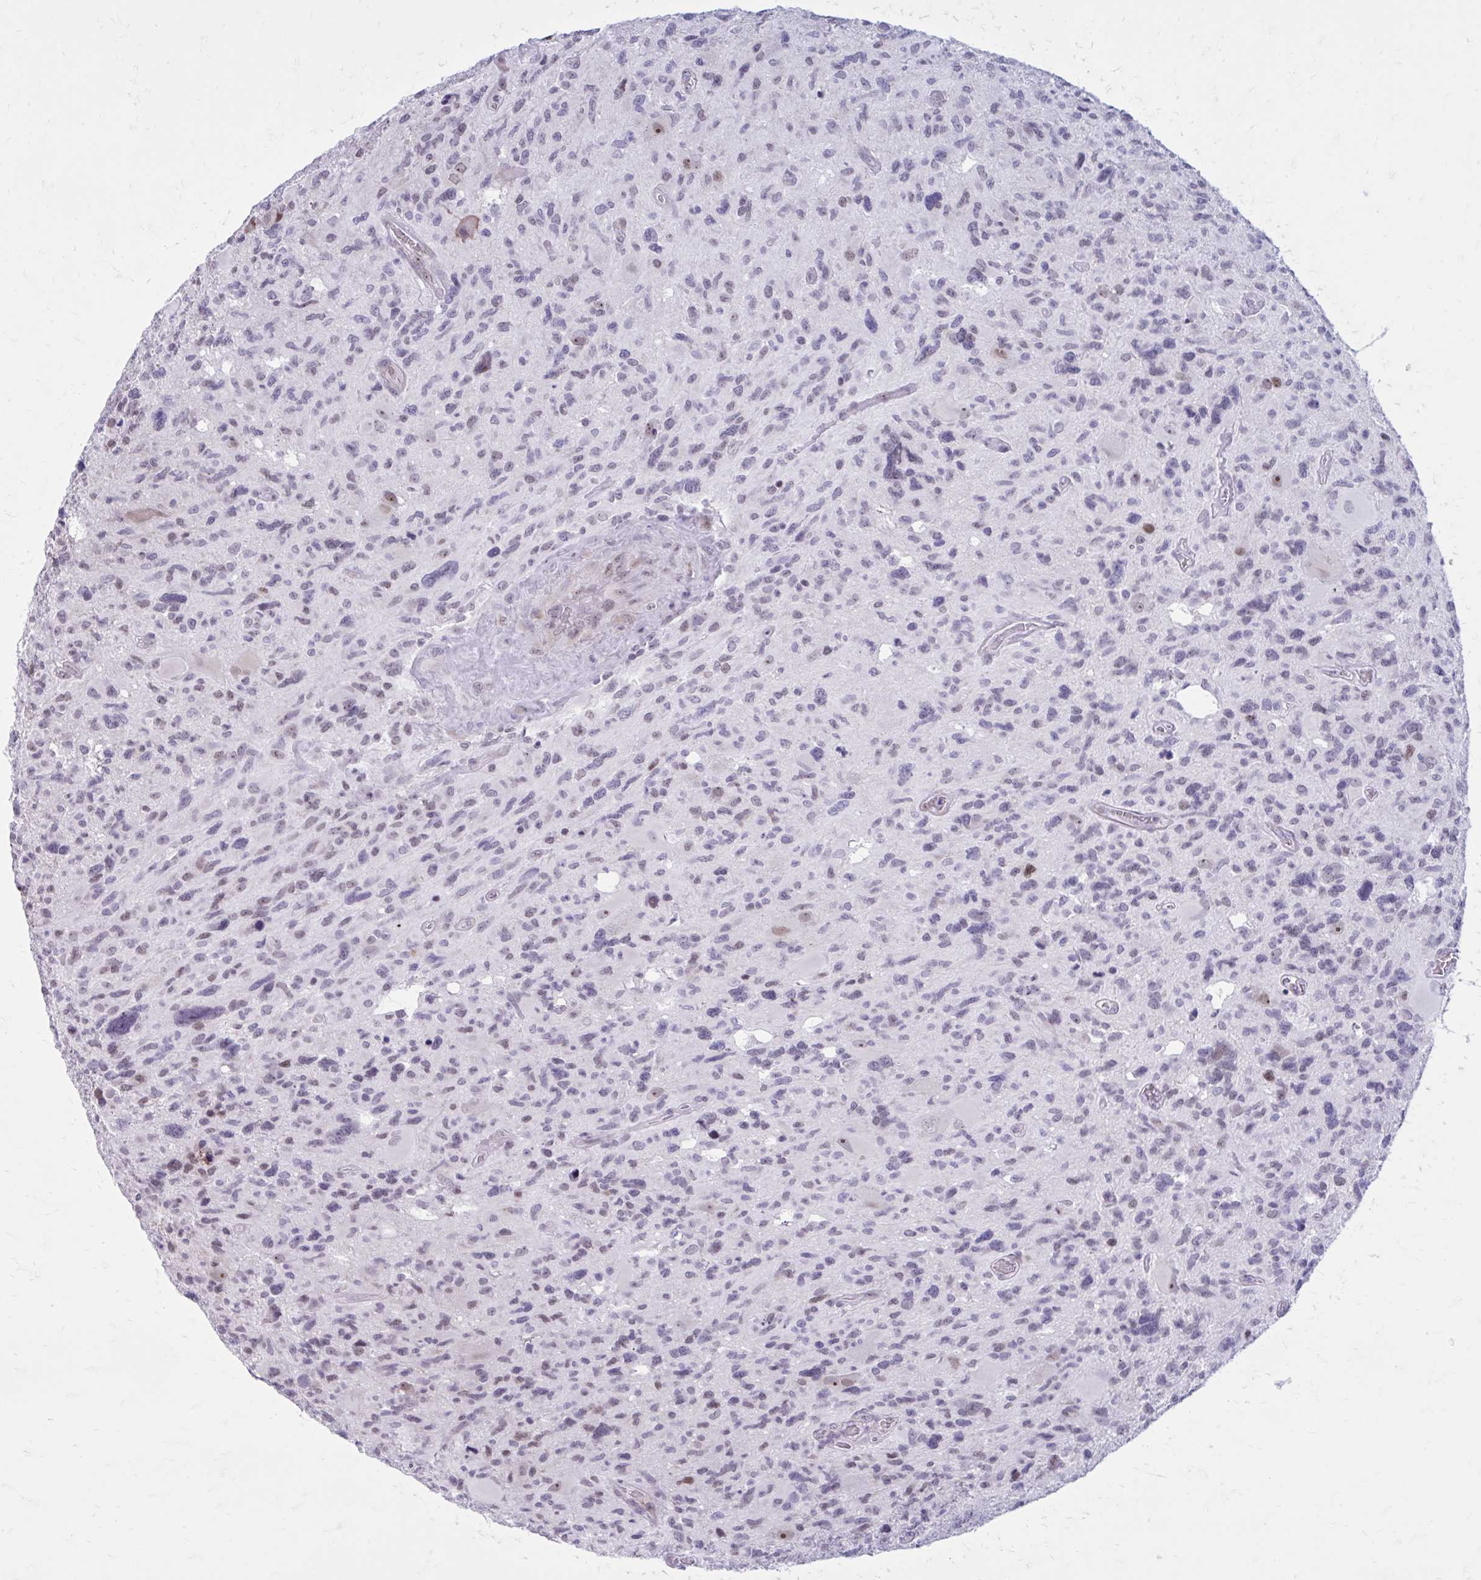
{"staining": {"intensity": "weak", "quantity": "<25%", "location": "nuclear"}, "tissue": "glioma", "cell_type": "Tumor cells", "image_type": "cancer", "snomed": [{"axis": "morphology", "description": "Glioma, malignant, High grade"}, {"axis": "topography", "description": "Brain"}], "caption": "Glioma stained for a protein using IHC shows no expression tumor cells.", "gene": "PROSER1", "patient": {"sex": "male", "age": 49}}